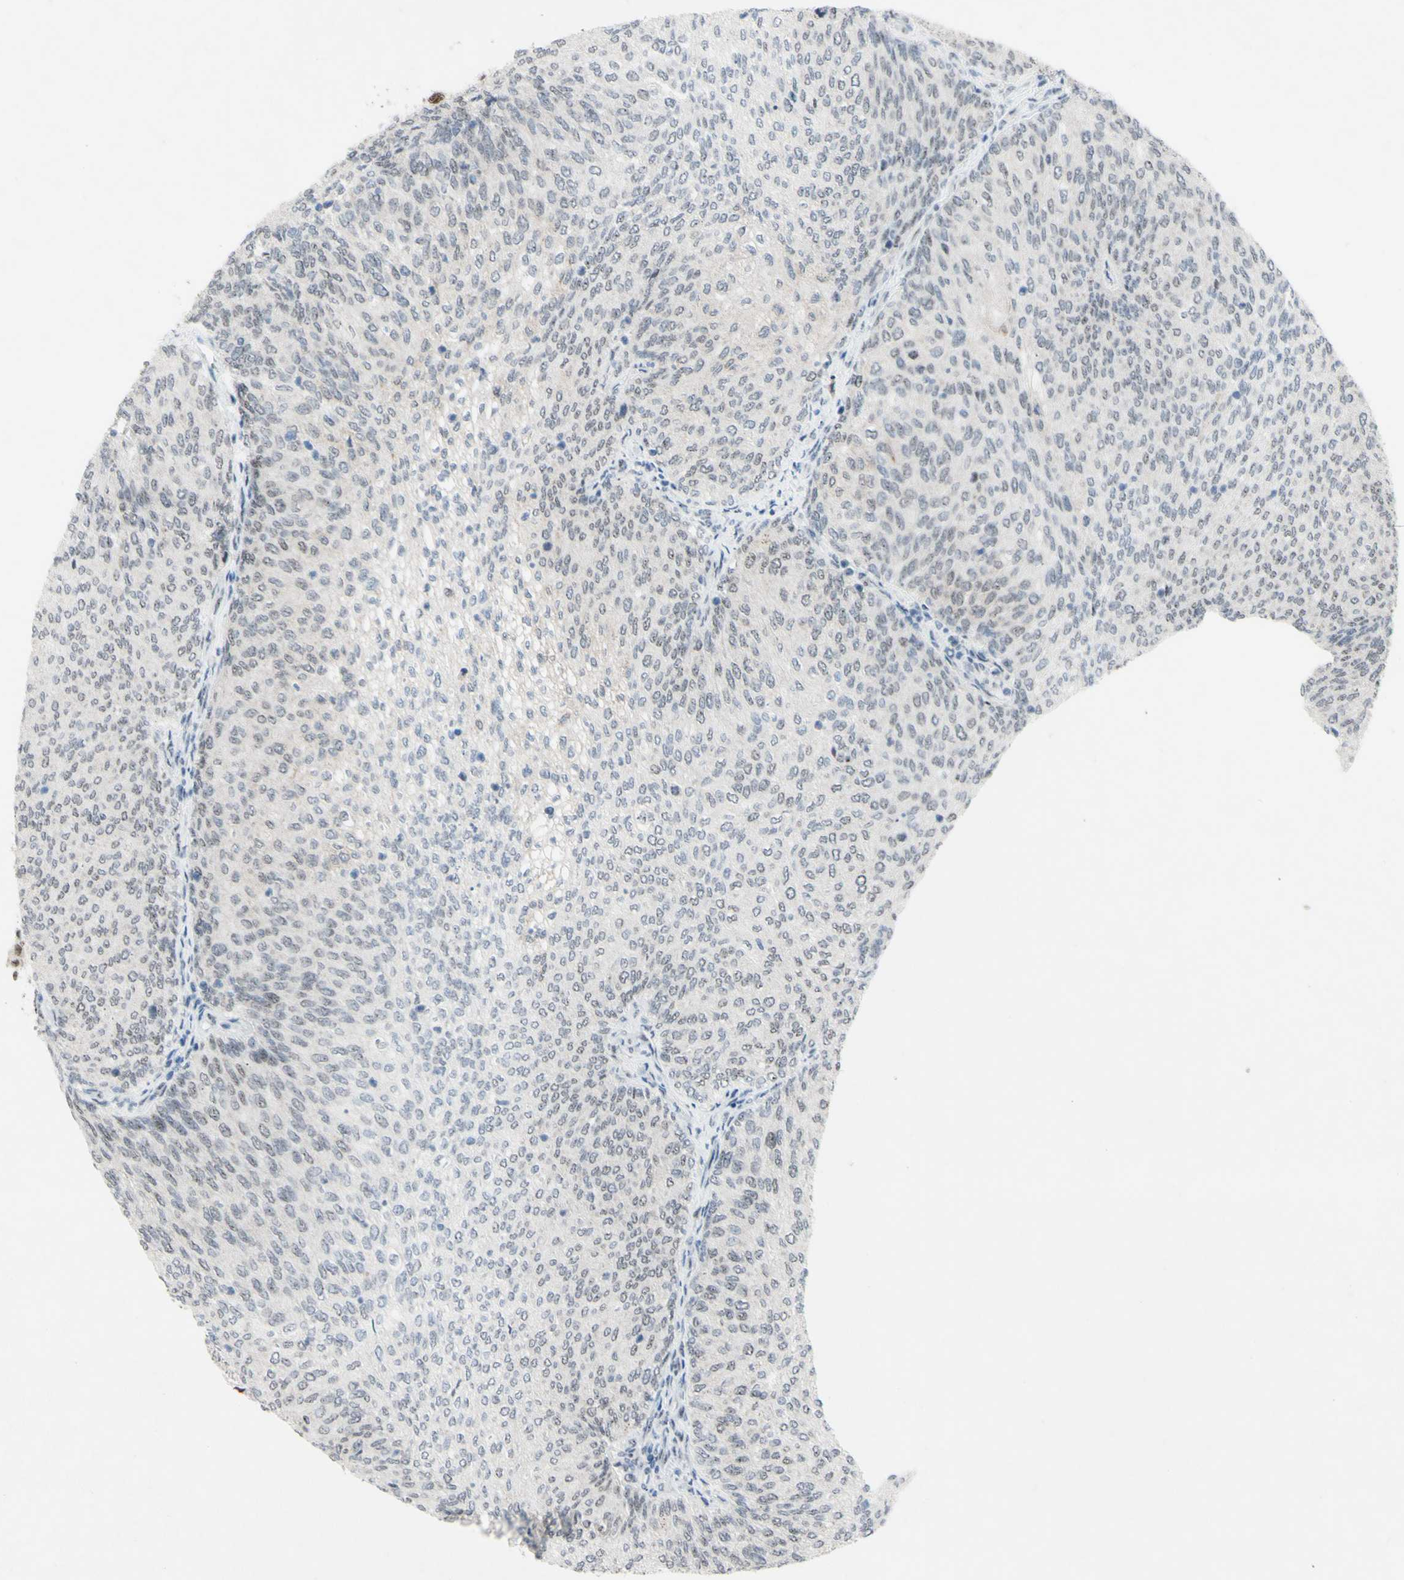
{"staining": {"intensity": "negative", "quantity": "none", "location": "none"}, "tissue": "urothelial cancer", "cell_type": "Tumor cells", "image_type": "cancer", "snomed": [{"axis": "morphology", "description": "Urothelial carcinoma, Low grade"}, {"axis": "topography", "description": "Urinary bladder"}], "caption": "The immunohistochemistry micrograph has no significant positivity in tumor cells of urothelial cancer tissue. Brightfield microscopy of immunohistochemistry stained with DAB (3,3'-diaminobenzidine) (brown) and hematoxylin (blue), captured at high magnification.", "gene": "POLR1A", "patient": {"sex": "female", "age": 79}}